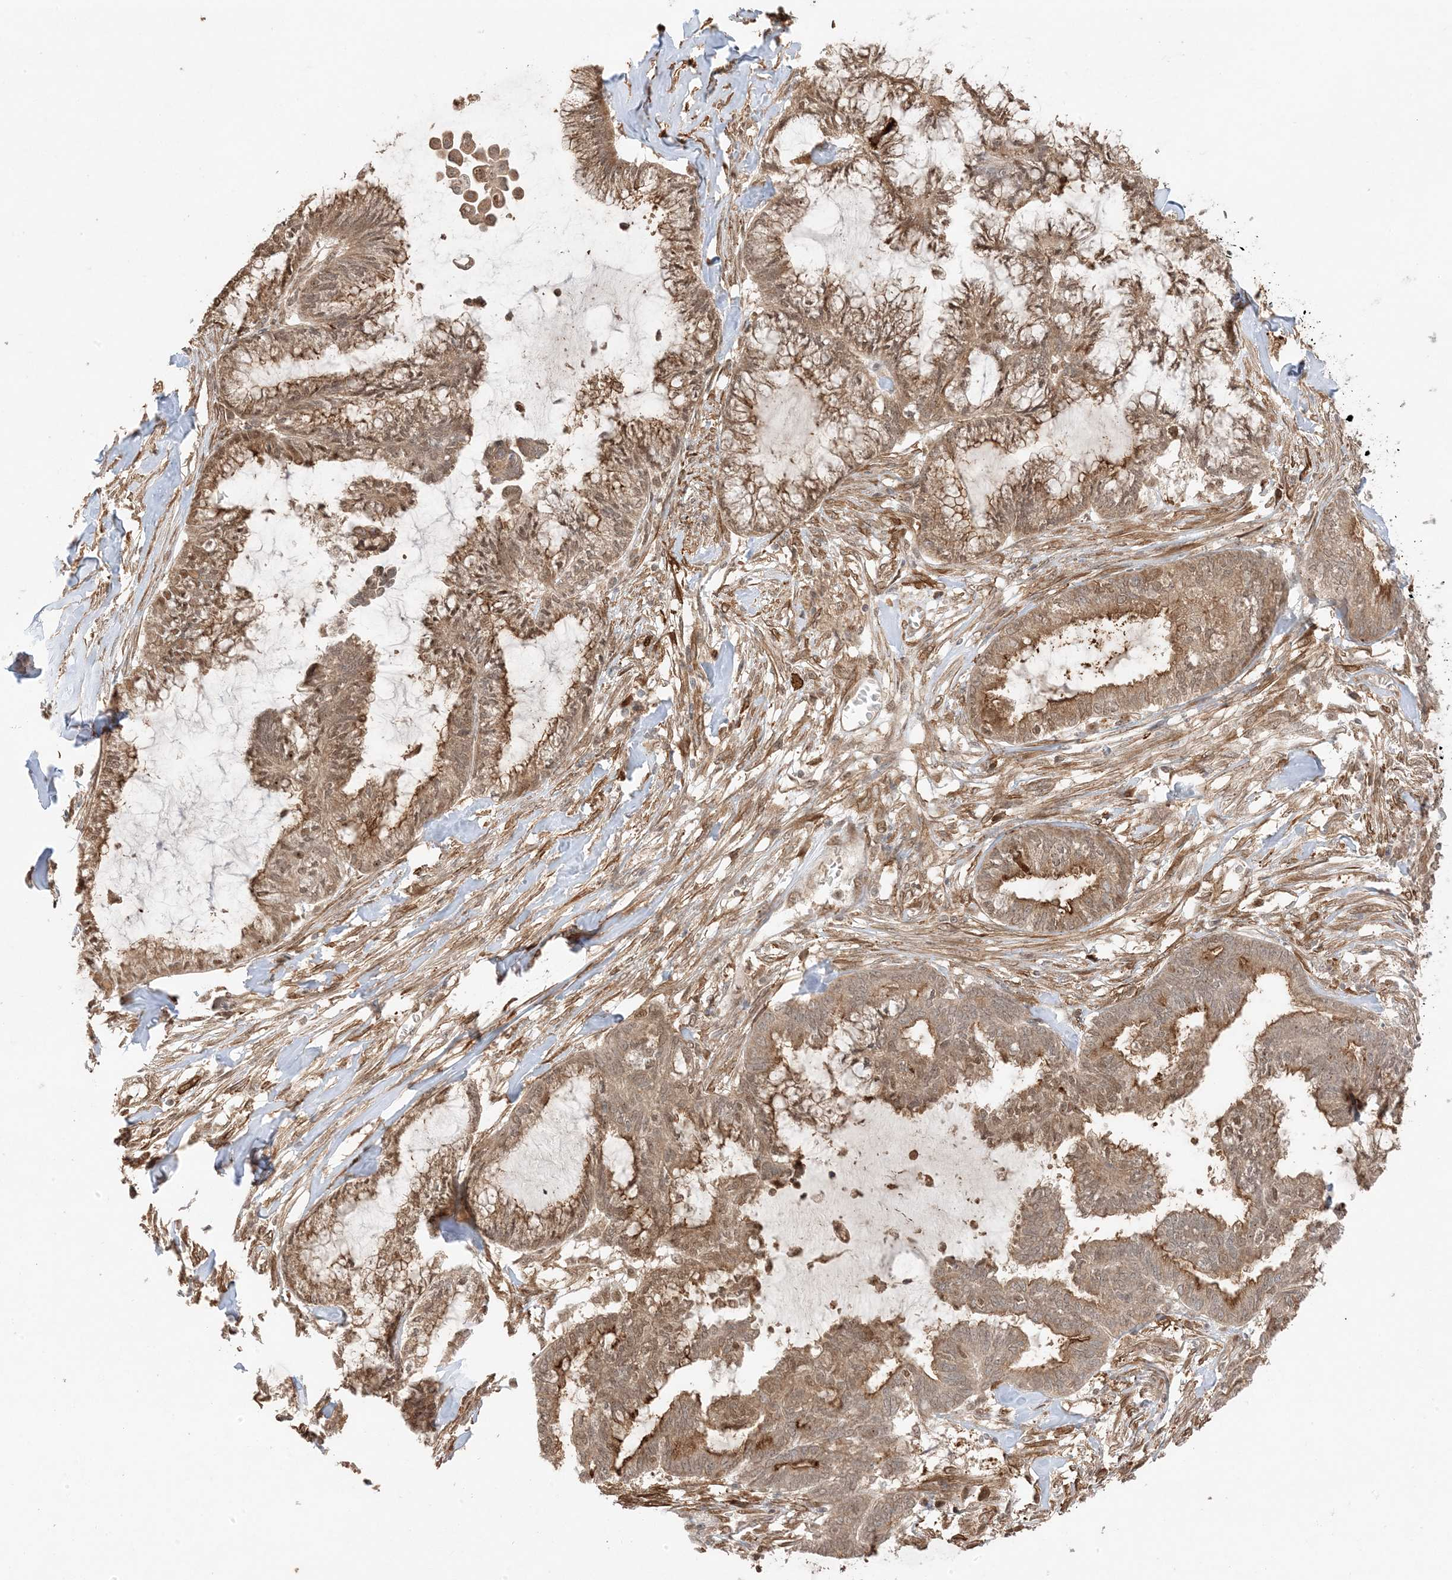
{"staining": {"intensity": "moderate", "quantity": ">75%", "location": "cytoplasmic/membranous"}, "tissue": "endometrial cancer", "cell_type": "Tumor cells", "image_type": "cancer", "snomed": [{"axis": "morphology", "description": "Adenocarcinoma, NOS"}, {"axis": "topography", "description": "Endometrium"}], "caption": "Immunohistochemistry (IHC) staining of adenocarcinoma (endometrial), which demonstrates medium levels of moderate cytoplasmic/membranous staining in about >75% of tumor cells indicating moderate cytoplasmic/membranous protein staining. The staining was performed using DAB (3,3'-diaminobenzidine) (brown) for protein detection and nuclei were counterstained in hematoxylin (blue).", "gene": "ZBTB41", "patient": {"sex": "female", "age": 86}}